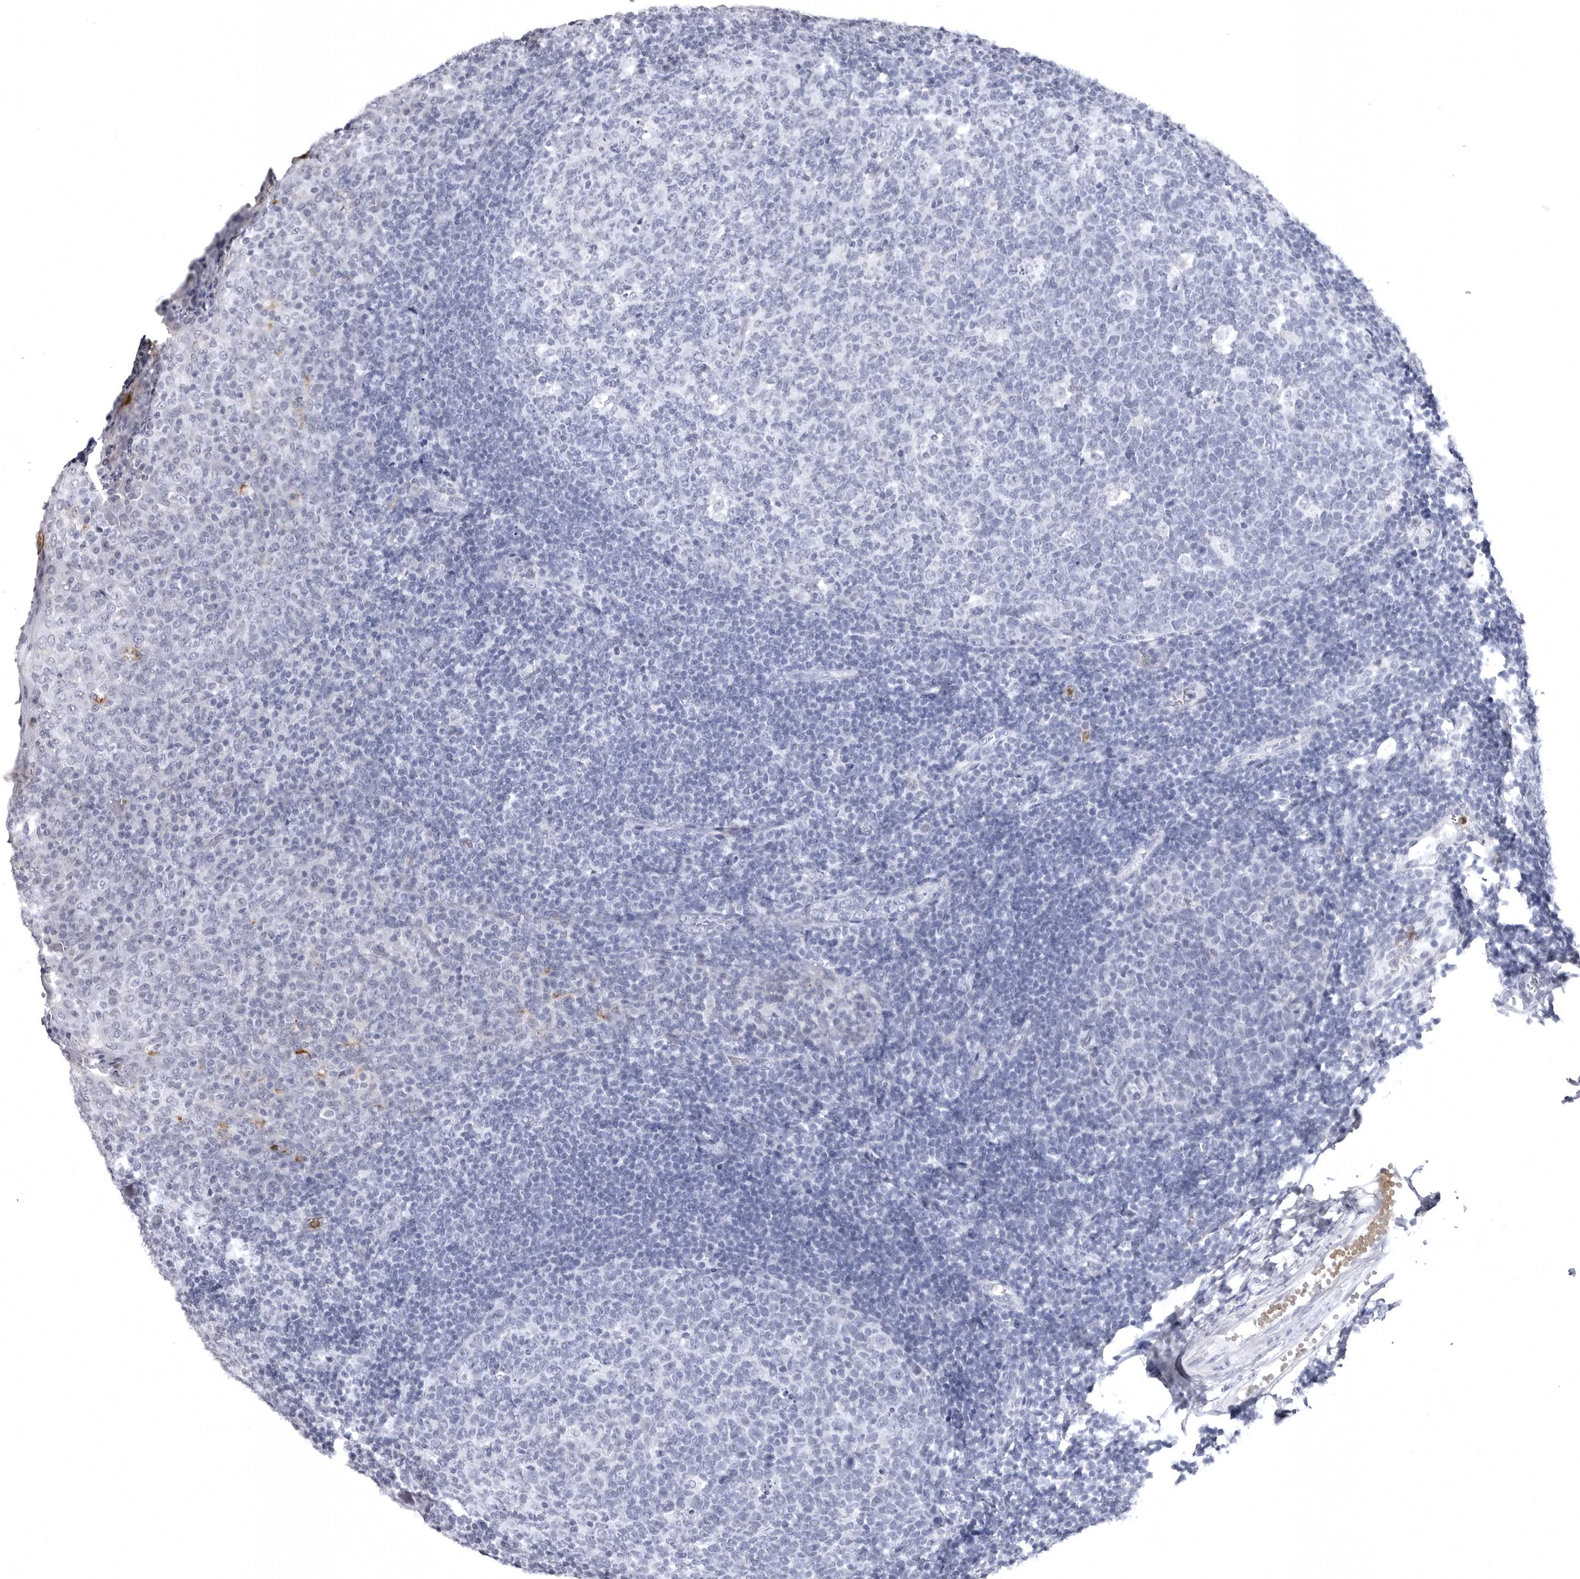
{"staining": {"intensity": "negative", "quantity": "none", "location": "none"}, "tissue": "tonsil", "cell_type": "Germinal center cells", "image_type": "normal", "snomed": [{"axis": "morphology", "description": "Normal tissue, NOS"}, {"axis": "topography", "description": "Tonsil"}], "caption": "The histopathology image exhibits no staining of germinal center cells in benign tonsil. (DAB (3,3'-diaminobenzidine) immunohistochemistry, high magnification).", "gene": "STAP2", "patient": {"sex": "female", "age": 19}}